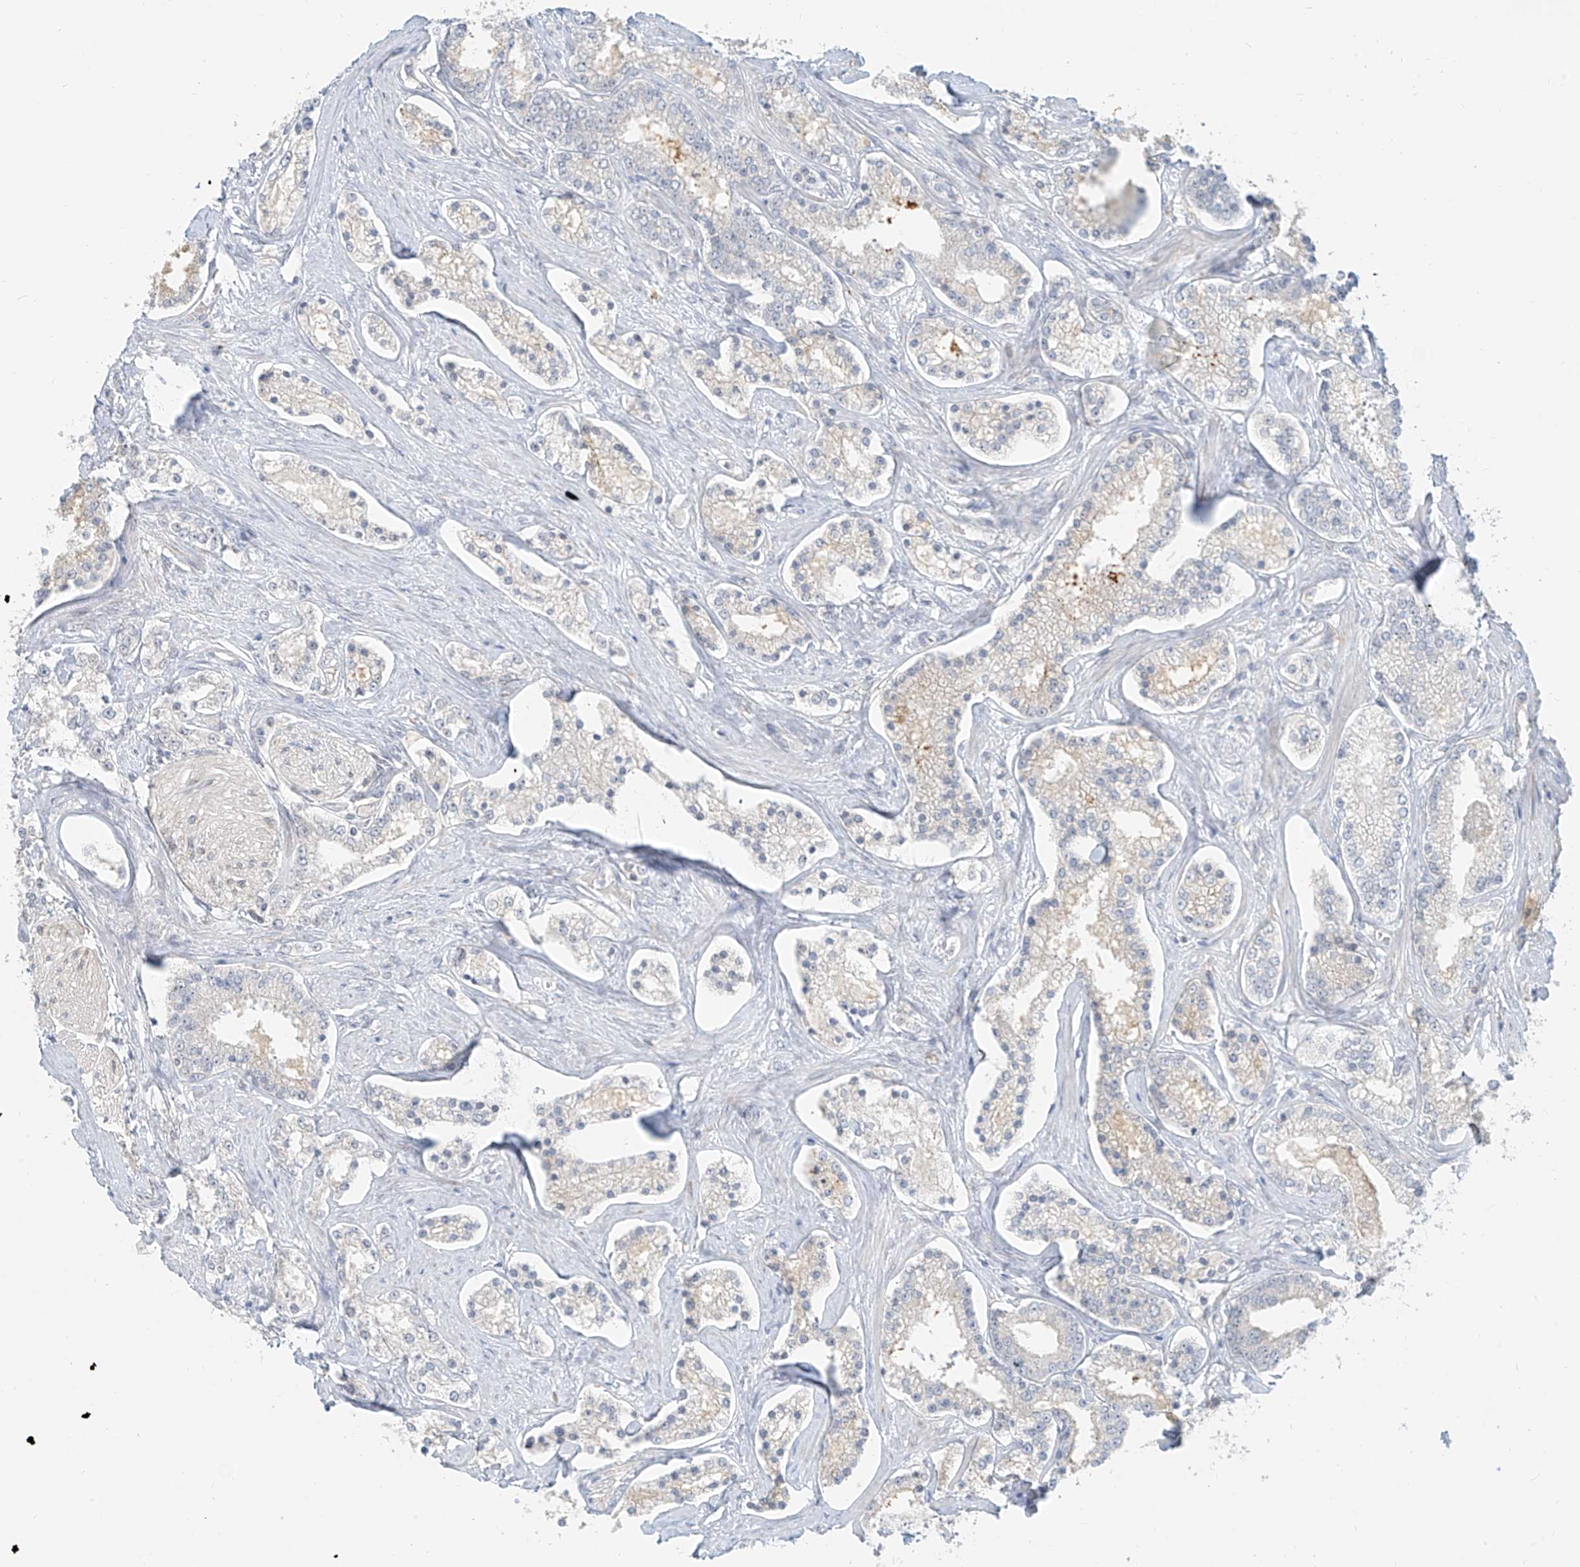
{"staining": {"intensity": "negative", "quantity": "none", "location": "none"}, "tissue": "prostate cancer", "cell_type": "Tumor cells", "image_type": "cancer", "snomed": [{"axis": "morphology", "description": "Normal tissue, NOS"}, {"axis": "morphology", "description": "Adenocarcinoma, High grade"}, {"axis": "topography", "description": "Prostate"}], "caption": "Protein analysis of prostate cancer demonstrates no significant expression in tumor cells. (Immunohistochemistry (ihc), brightfield microscopy, high magnification).", "gene": "C2orf42", "patient": {"sex": "male", "age": 83}}